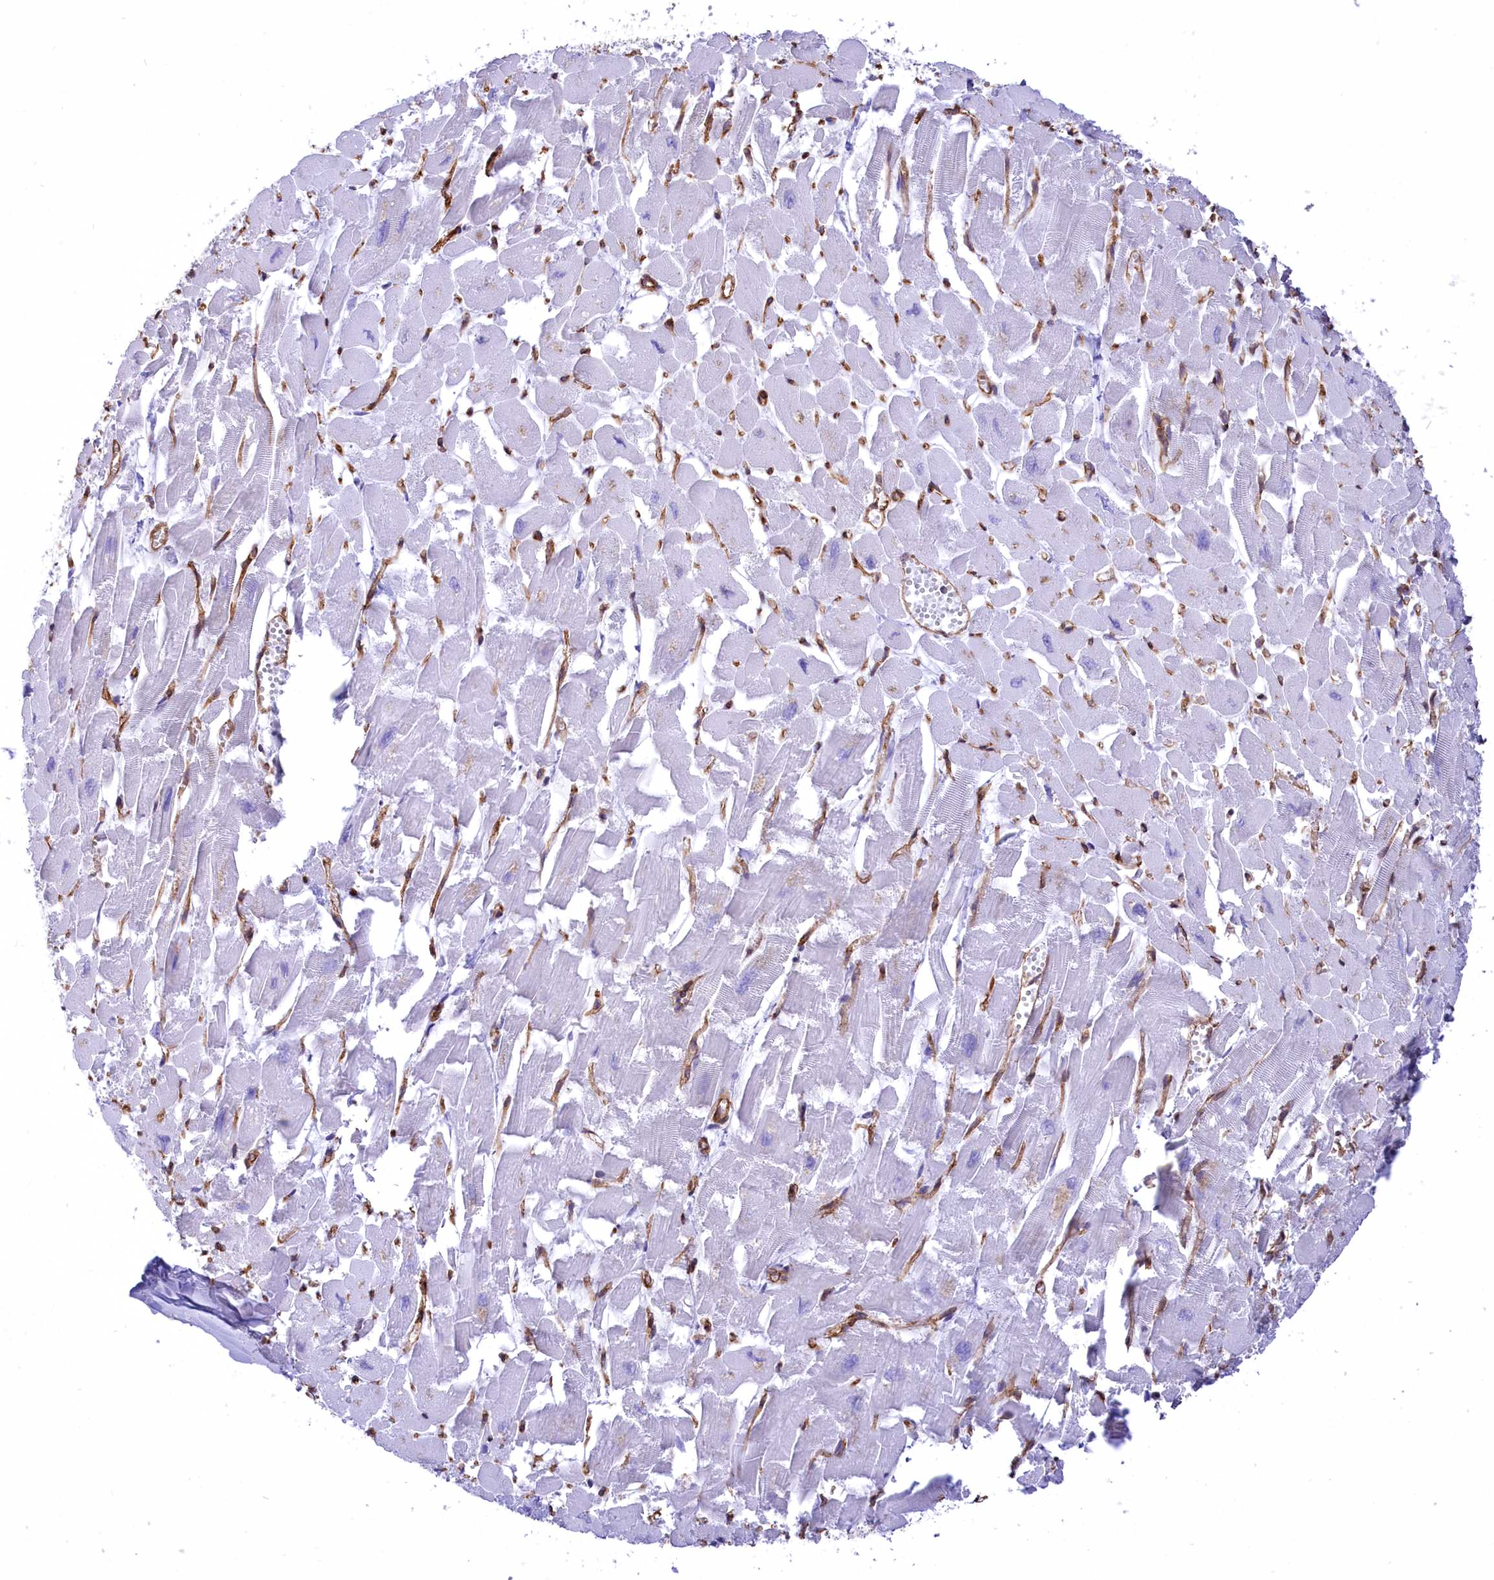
{"staining": {"intensity": "negative", "quantity": "none", "location": "none"}, "tissue": "heart muscle", "cell_type": "Cardiomyocytes", "image_type": "normal", "snomed": [{"axis": "morphology", "description": "Normal tissue, NOS"}, {"axis": "topography", "description": "Heart"}], "caption": "Cardiomyocytes show no significant staining in unremarkable heart muscle.", "gene": "SEPTIN9", "patient": {"sex": "male", "age": 54}}